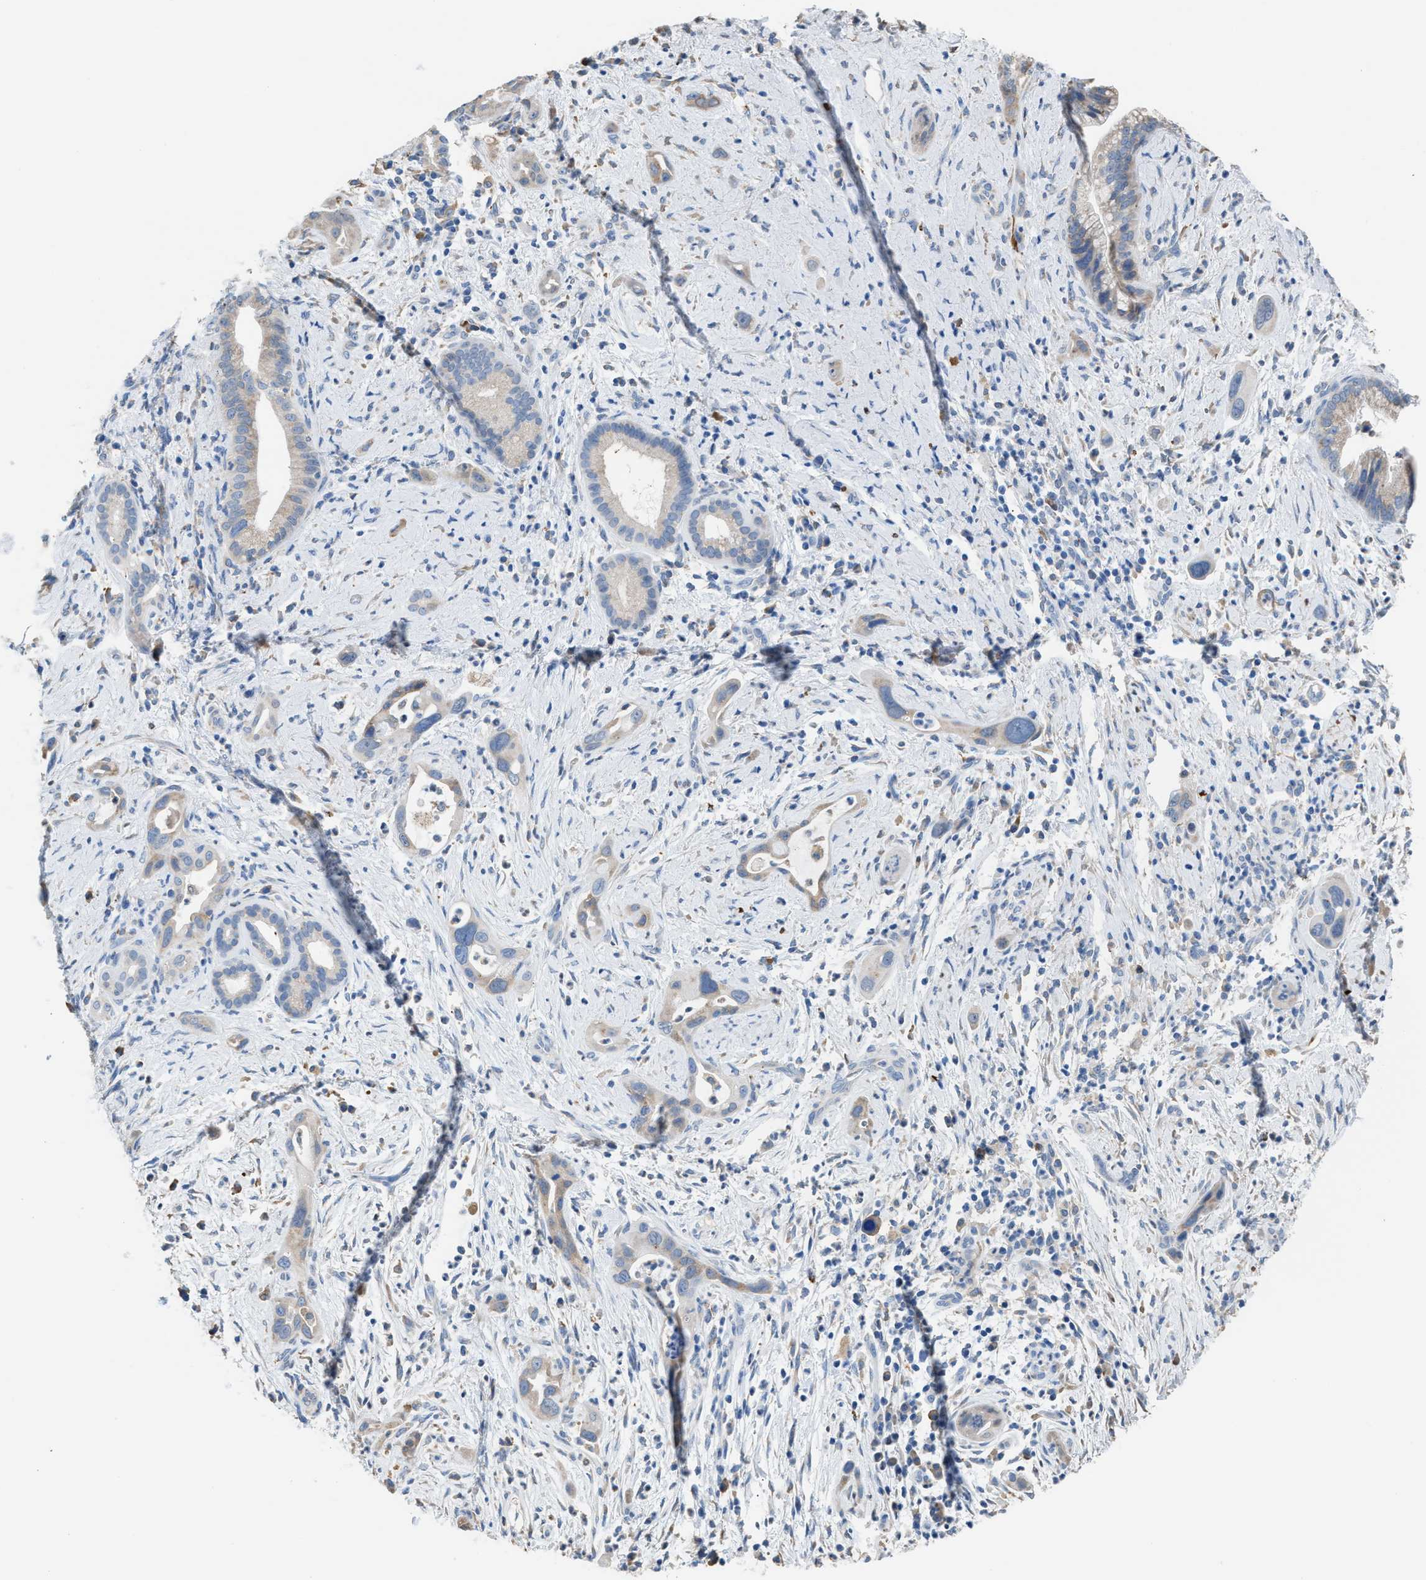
{"staining": {"intensity": "negative", "quantity": "none", "location": "none"}, "tissue": "pancreatic cancer", "cell_type": "Tumor cells", "image_type": "cancer", "snomed": [{"axis": "morphology", "description": "Adenocarcinoma, NOS"}, {"axis": "topography", "description": "Pancreas"}], "caption": "Immunohistochemistry image of human pancreatic cancer stained for a protein (brown), which demonstrates no expression in tumor cells.", "gene": "CA3", "patient": {"sex": "male", "age": 59}}